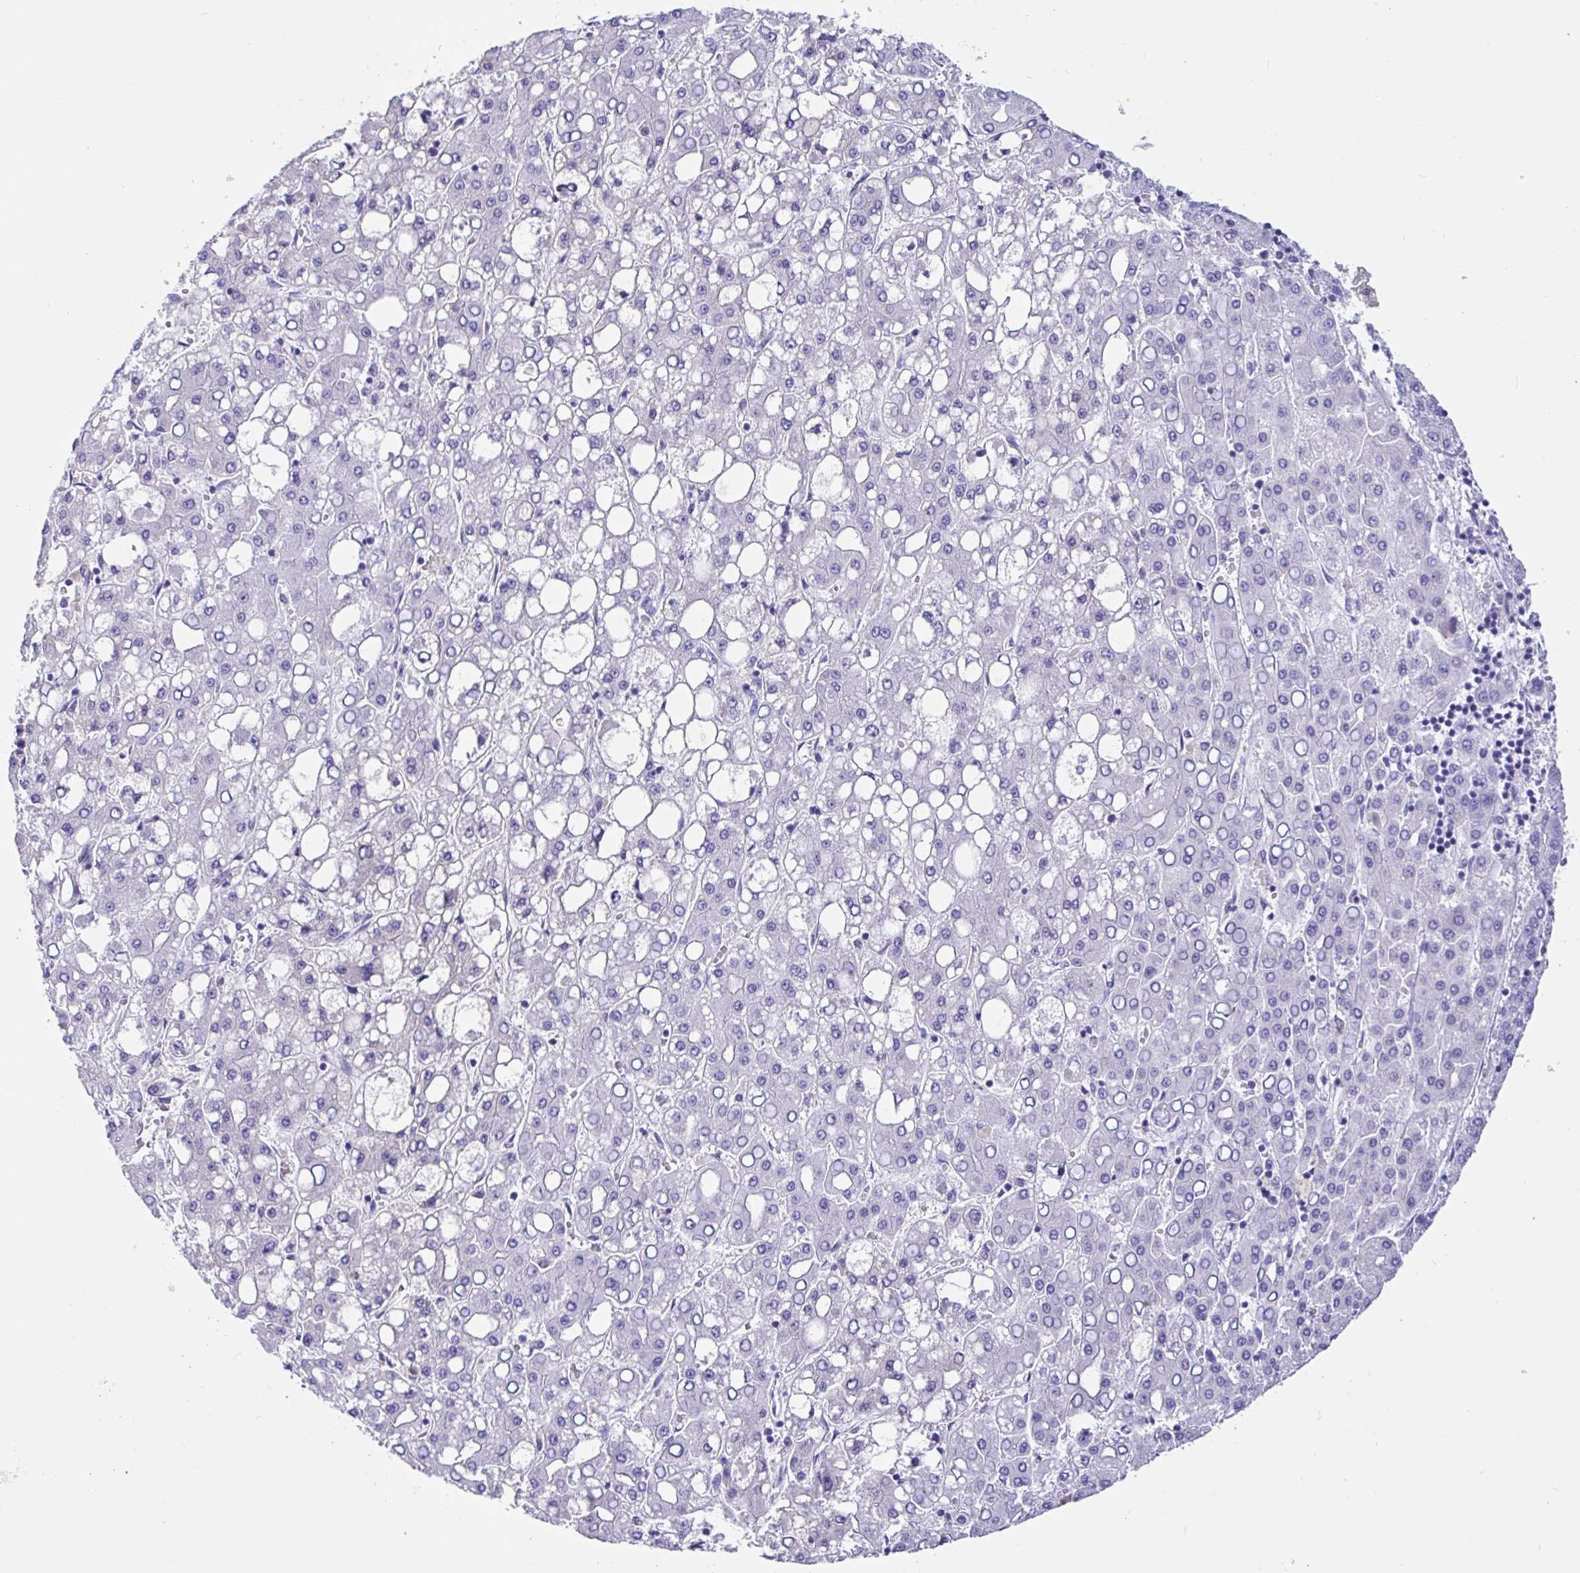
{"staining": {"intensity": "negative", "quantity": "none", "location": "none"}, "tissue": "liver cancer", "cell_type": "Tumor cells", "image_type": "cancer", "snomed": [{"axis": "morphology", "description": "Carcinoma, Hepatocellular, NOS"}, {"axis": "topography", "description": "Liver"}], "caption": "Protein analysis of liver cancer exhibits no significant expression in tumor cells.", "gene": "PRAMEF19", "patient": {"sex": "male", "age": 65}}